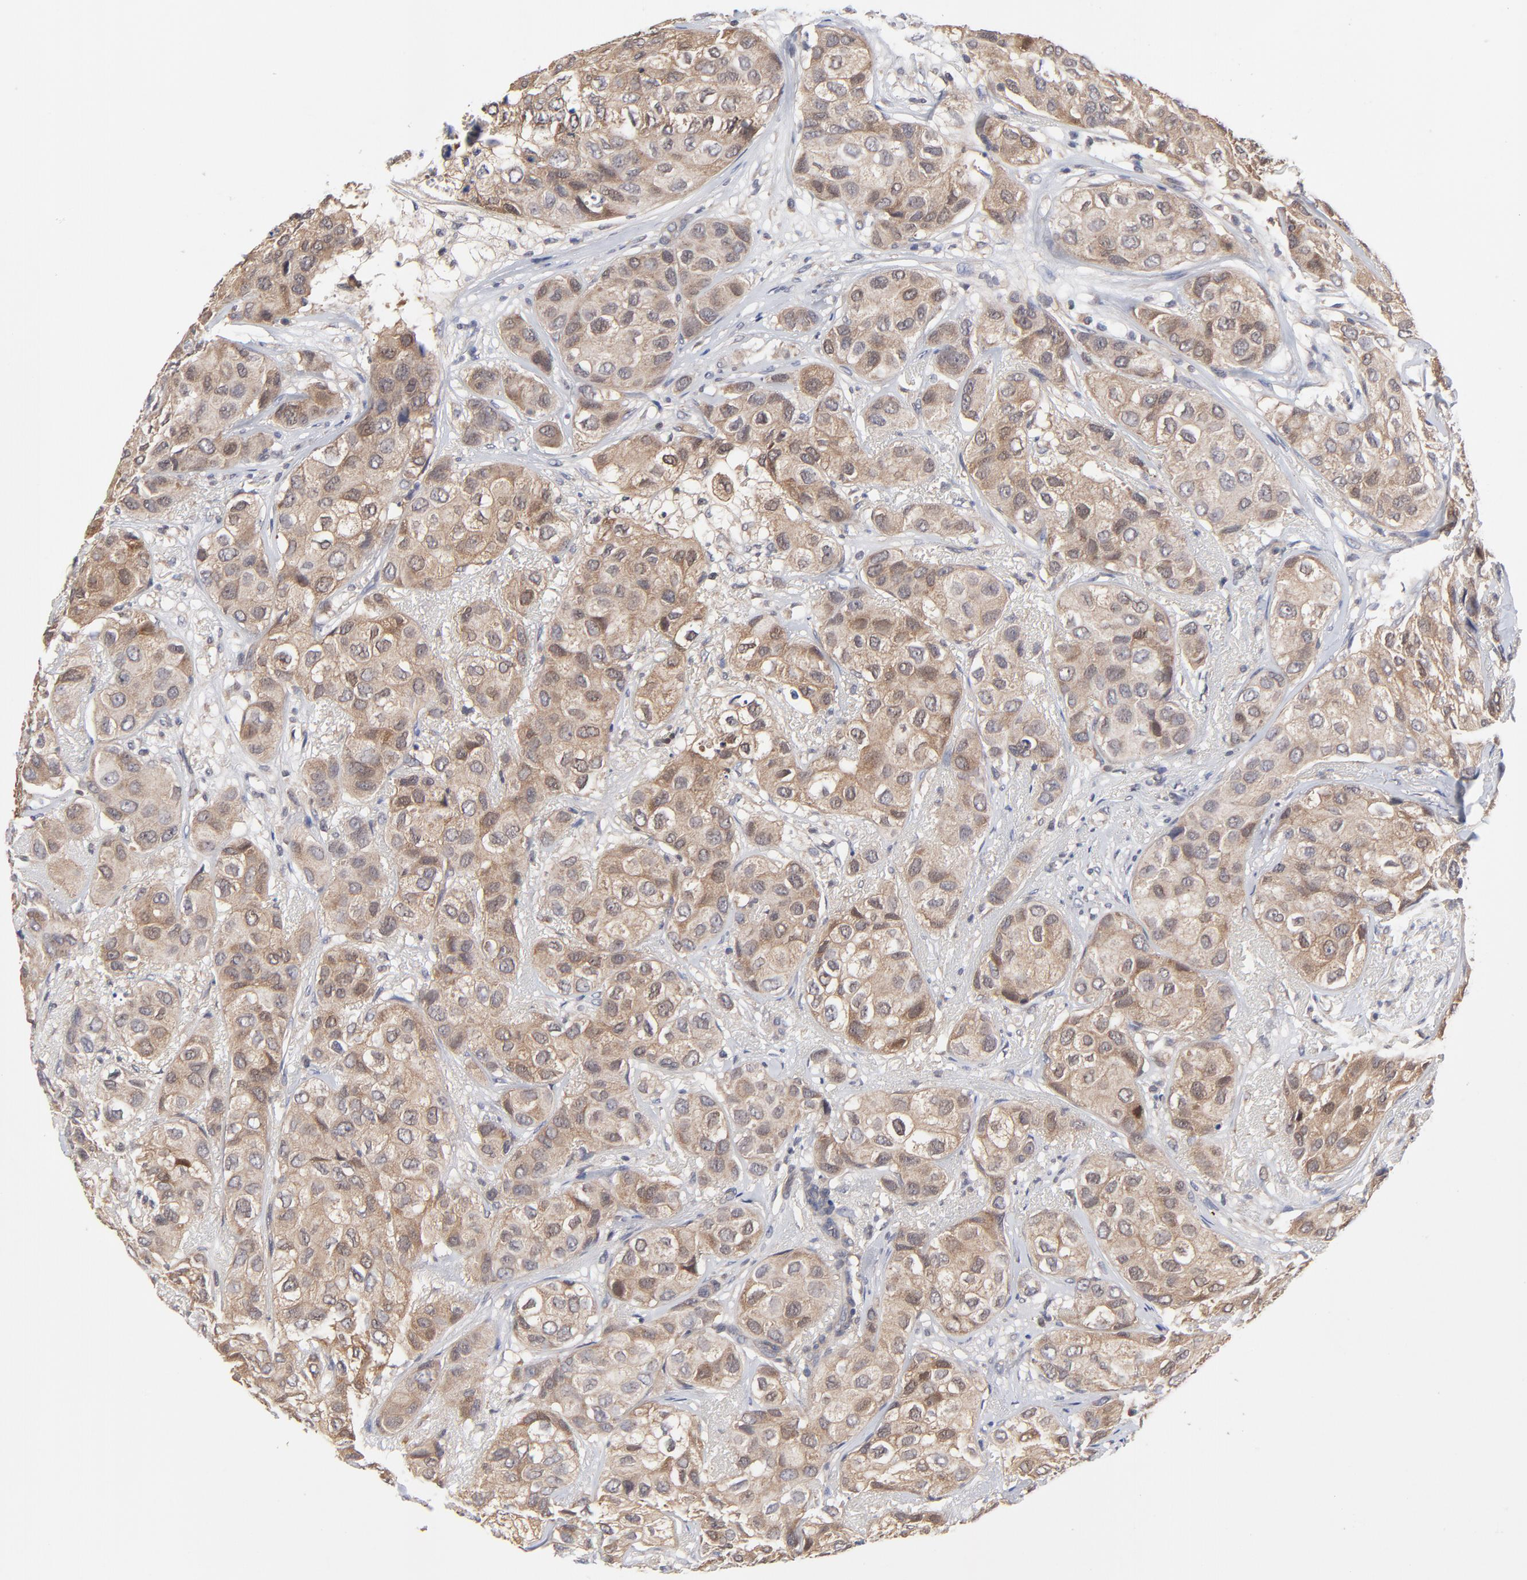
{"staining": {"intensity": "weak", "quantity": ">75%", "location": "cytoplasmic/membranous"}, "tissue": "breast cancer", "cell_type": "Tumor cells", "image_type": "cancer", "snomed": [{"axis": "morphology", "description": "Duct carcinoma"}, {"axis": "topography", "description": "Breast"}], "caption": "Protein positivity by IHC reveals weak cytoplasmic/membranous staining in approximately >75% of tumor cells in breast intraductal carcinoma. The protein of interest is shown in brown color, while the nuclei are stained blue.", "gene": "PCMT1", "patient": {"sex": "female", "age": 68}}